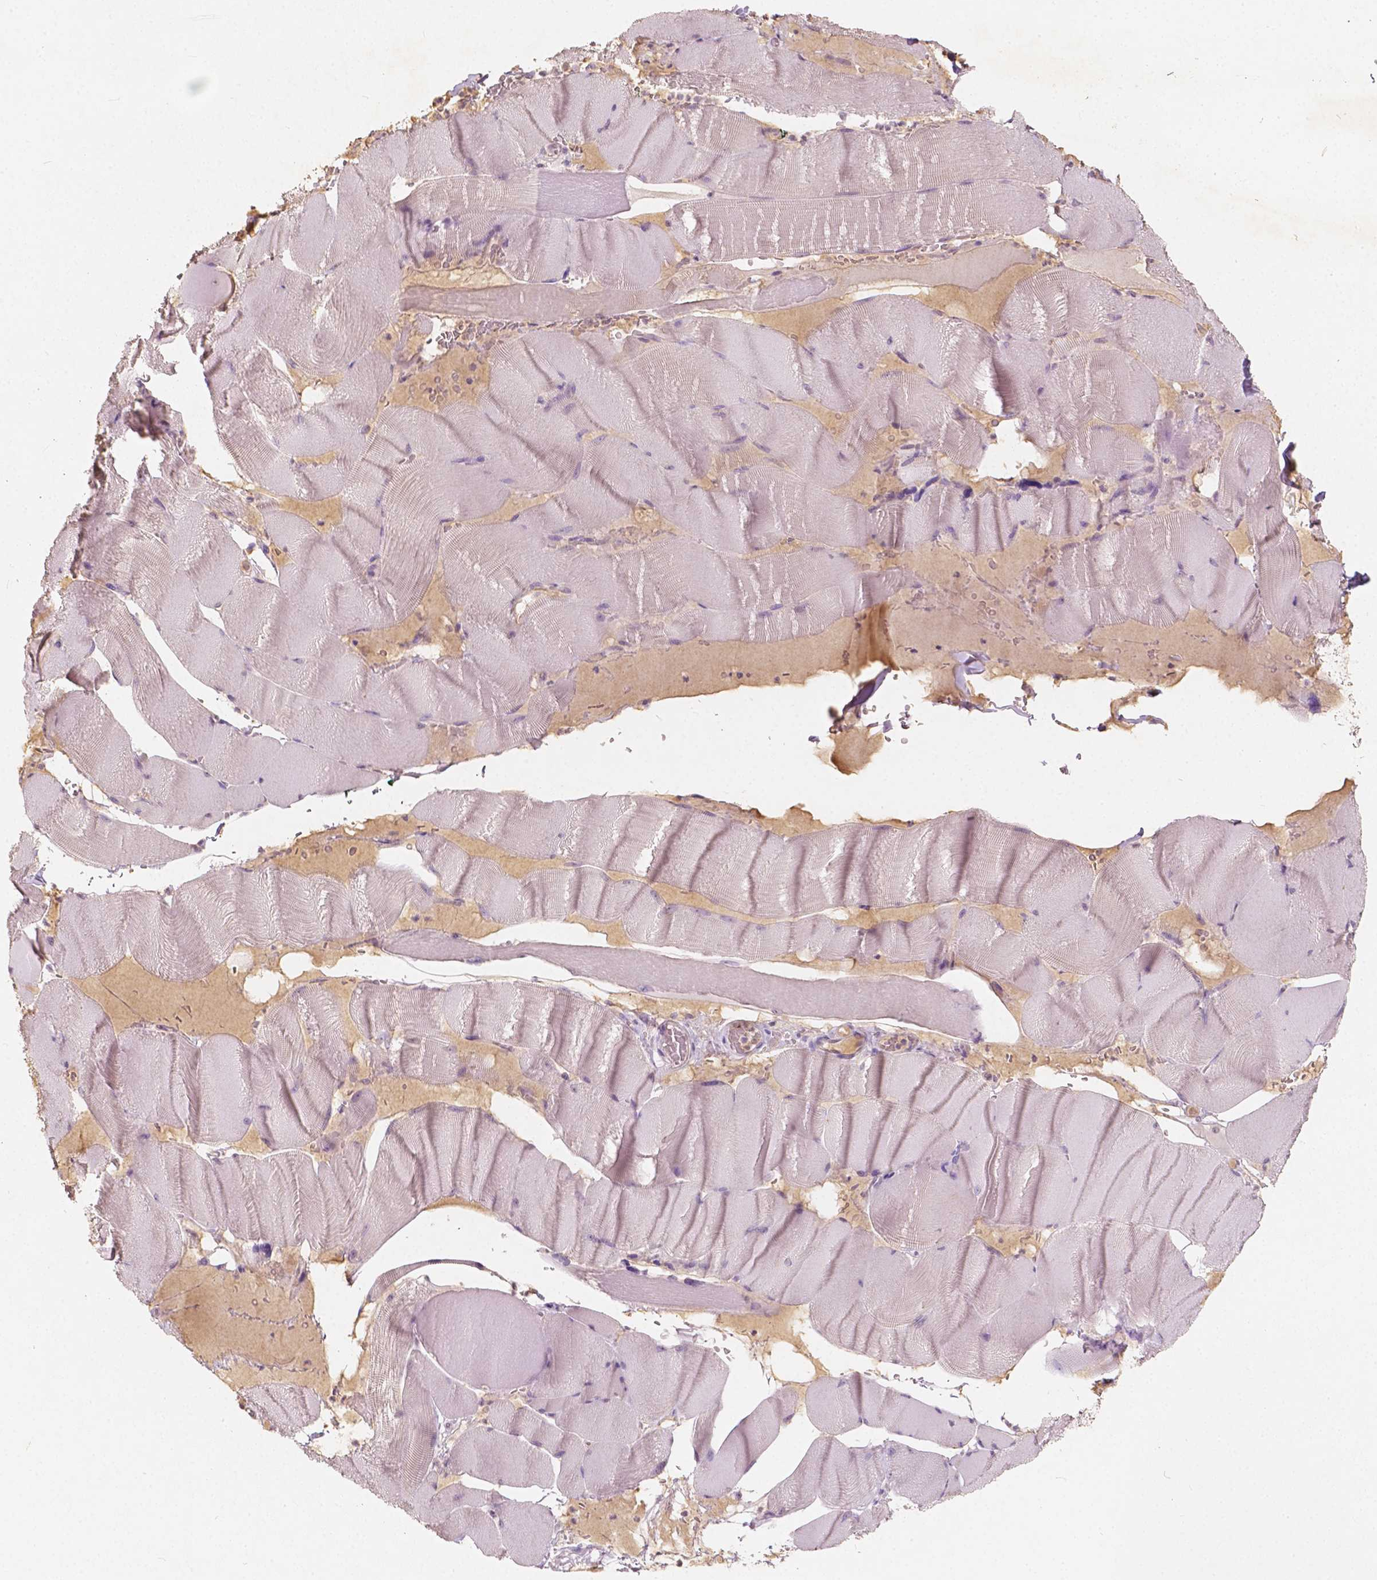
{"staining": {"intensity": "negative", "quantity": "none", "location": "none"}, "tissue": "skeletal muscle", "cell_type": "Myocytes", "image_type": "normal", "snomed": [{"axis": "morphology", "description": "Normal tissue, NOS"}, {"axis": "topography", "description": "Skeletal muscle"}], "caption": "Myocytes show no significant staining in benign skeletal muscle.", "gene": "SOX15", "patient": {"sex": "male", "age": 56}}